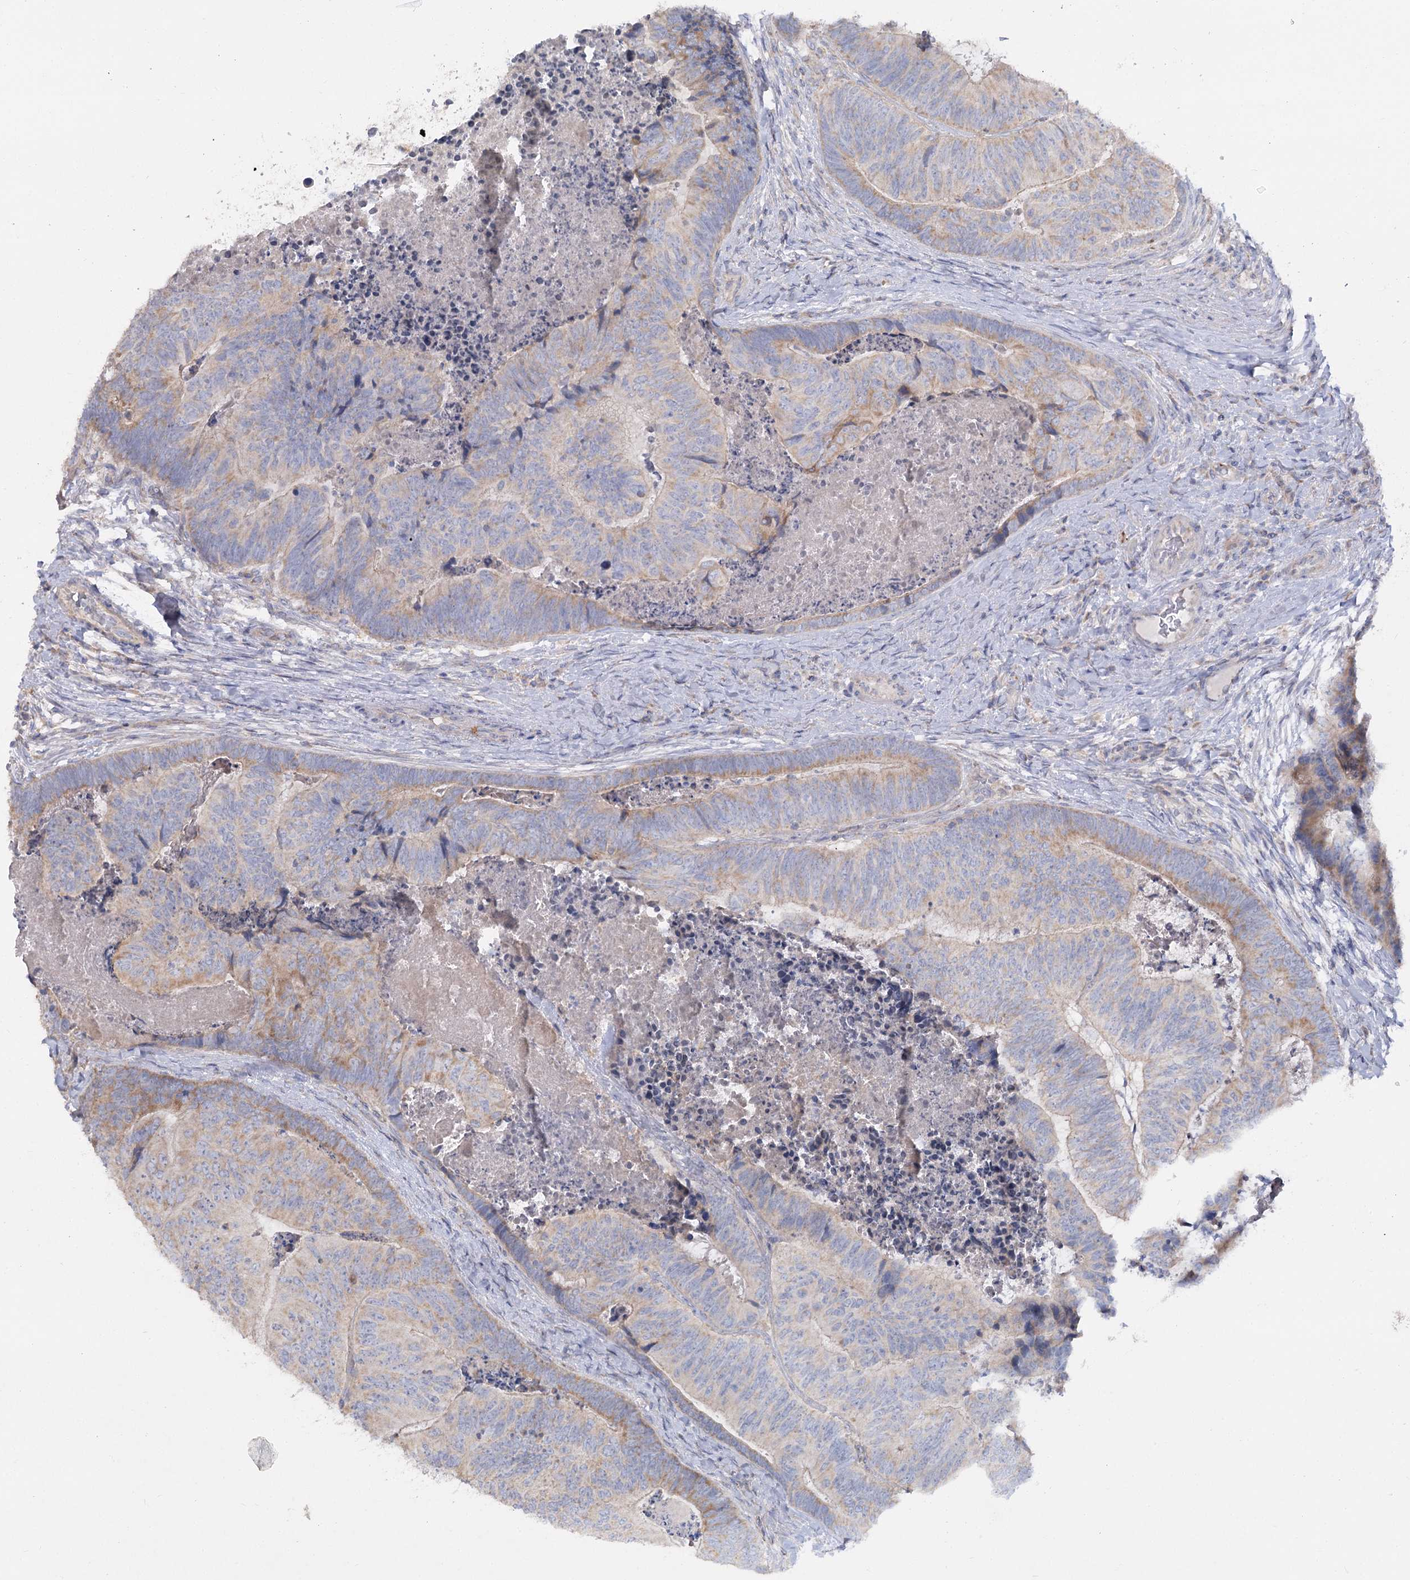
{"staining": {"intensity": "weak", "quantity": "25%-75%", "location": "cytoplasmic/membranous"}, "tissue": "colorectal cancer", "cell_type": "Tumor cells", "image_type": "cancer", "snomed": [{"axis": "morphology", "description": "Adenocarcinoma, NOS"}, {"axis": "topography", "description": "Colon"}], "caption": "Human colorectal cancer (adenocarcinoma) stained with a brown dye reveals weak cytoplasmic/membranous positive positivity in approximately 25%-75% of tumor cells.", "gene": "TMEM187", "patient": {"sex": "female", "age": 67}}